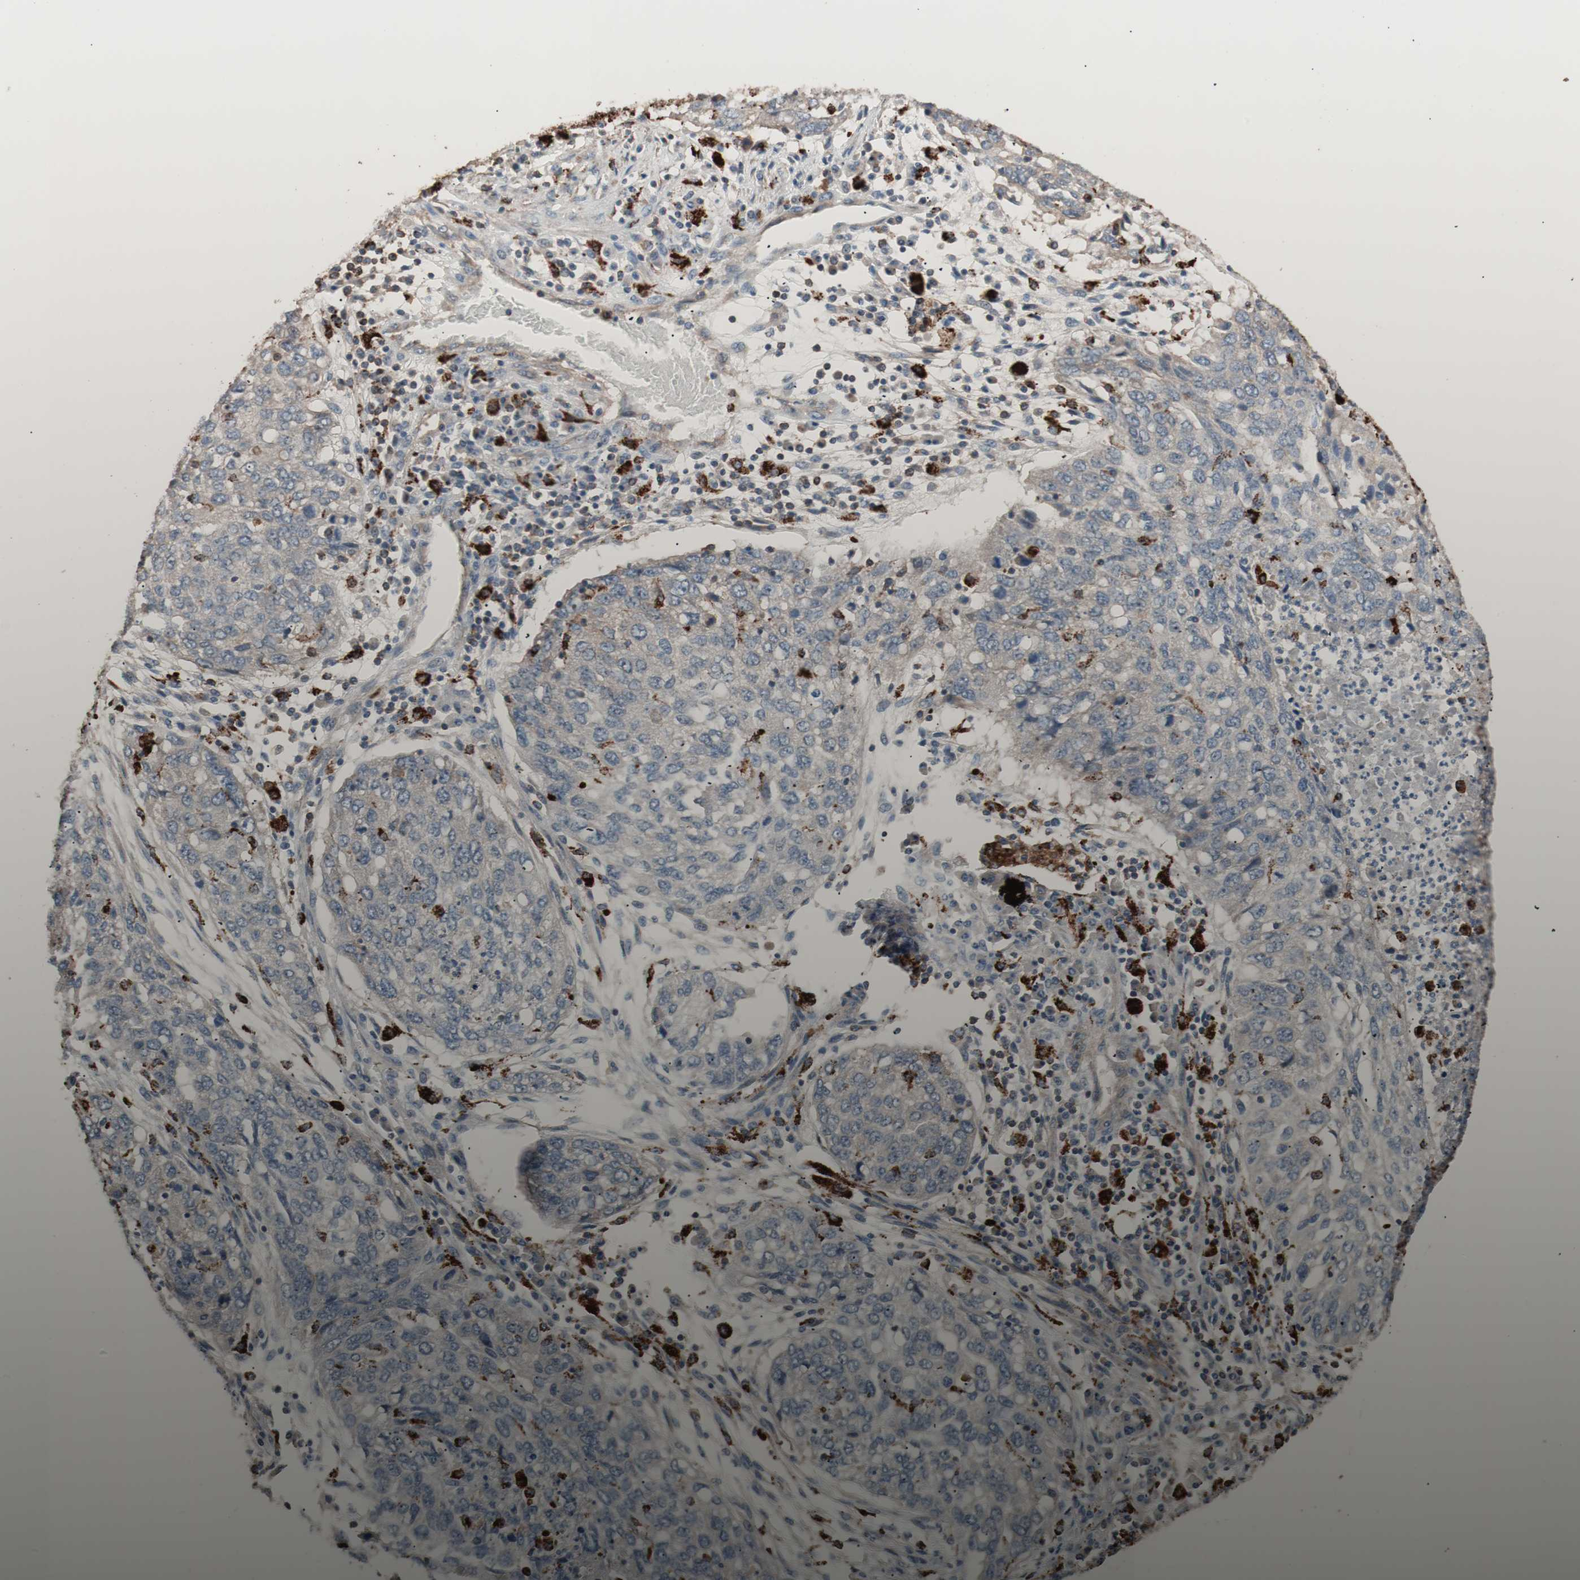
{"staining": {"intensity": "weak", "quantity": "25%-75%", "location": "cytoplasmic/membranous"}, "tissue": "lung cancer", "cell_type": "Tumor cells", "image_type": "cancer", "snomed": [{"axis": "morphology", "description": "Squamous cell carcinoma, NOS"}, {"axis": "topography", "description": "Lung"}], "caption": "The immunohistochemical stain highlights weak cytoplasmic/membranous positivity in tumor cells of lung squamous cell carcinoma tissue.", "gene": "CCT3", "patient": {"sex": "female", "age": 63}}